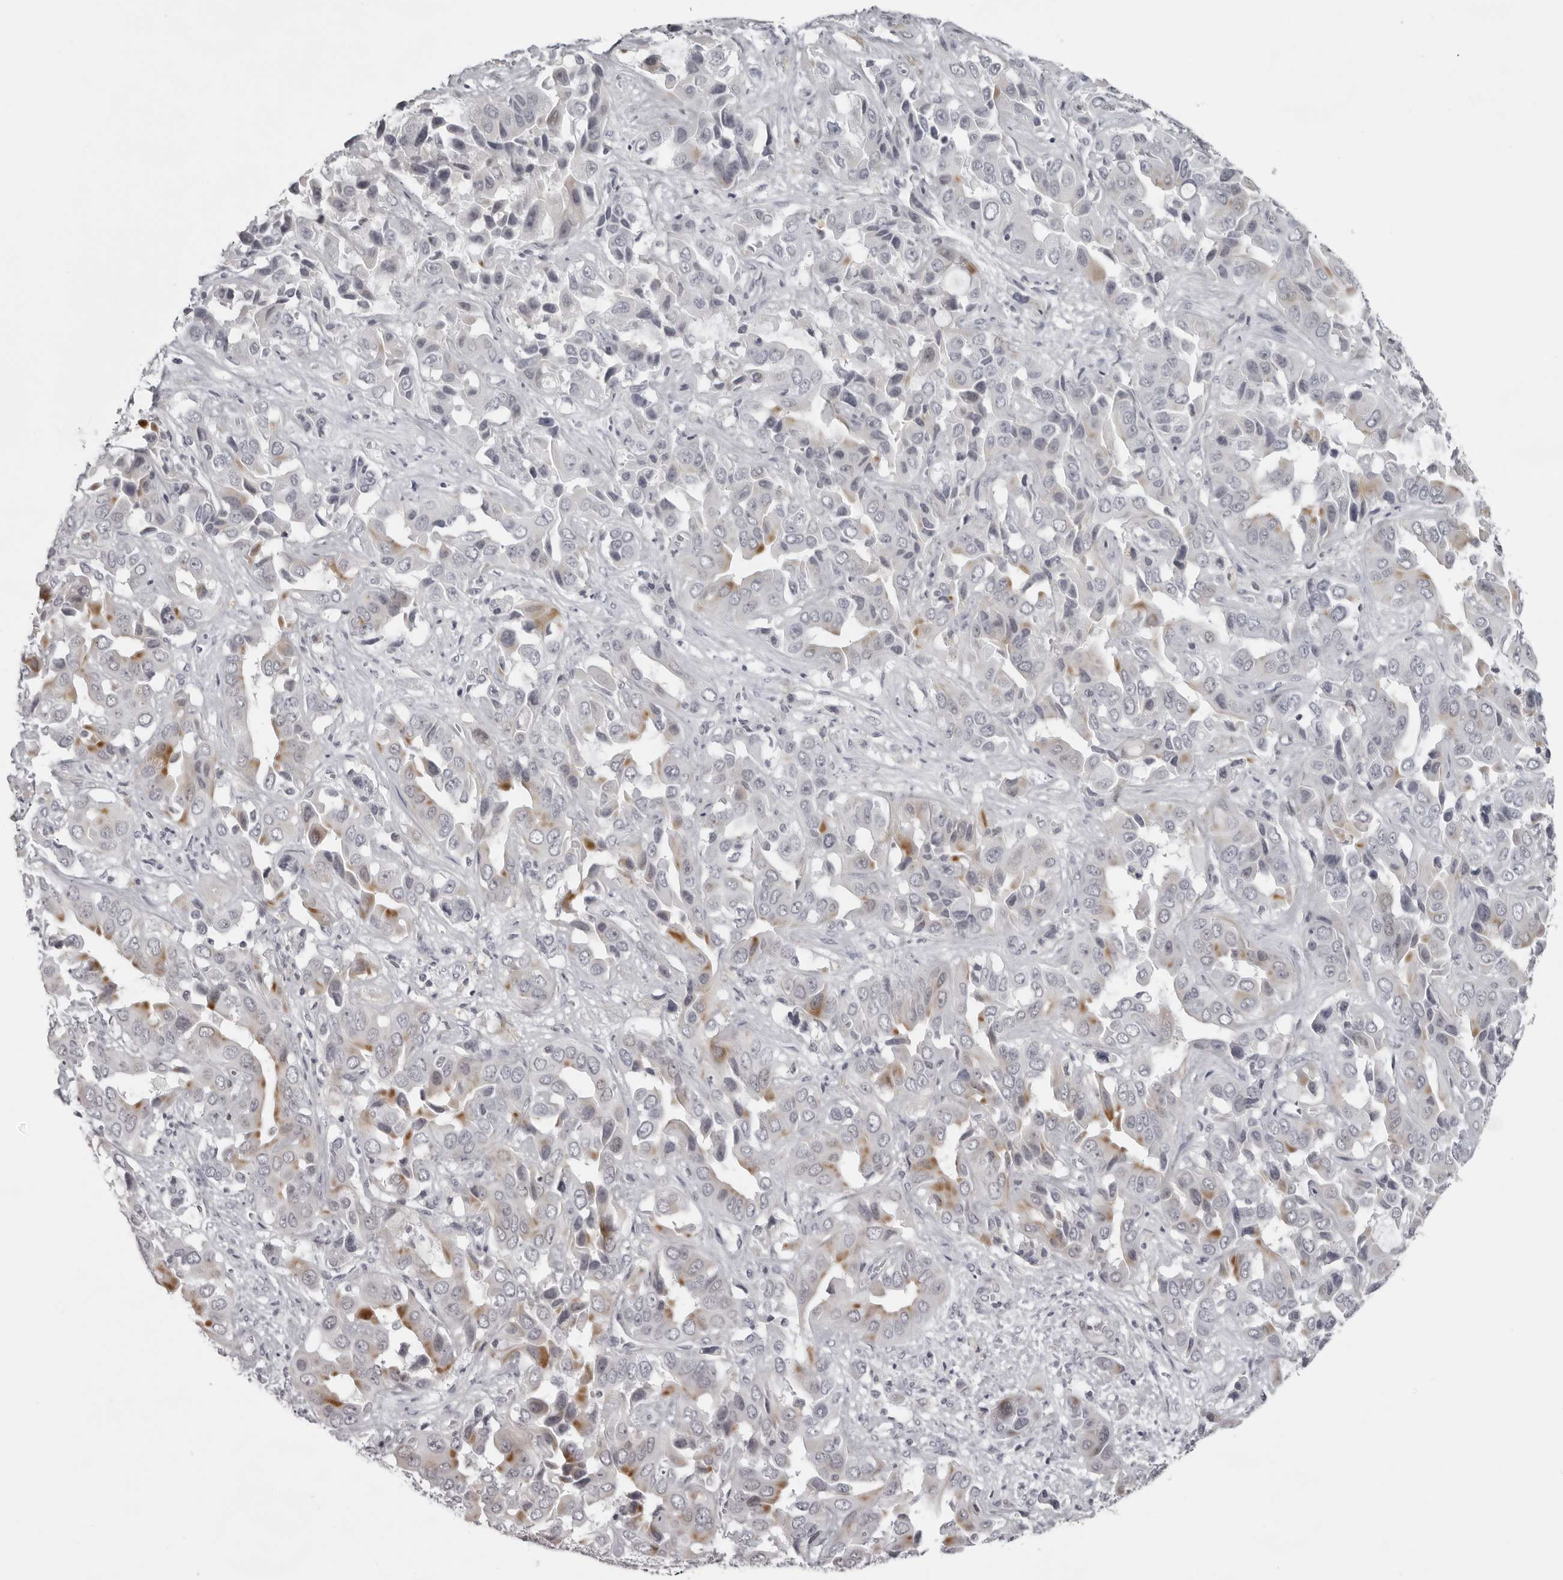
{"staining": {"intensity": "moderate", "quantity": "<25%", "location": "cytoplasmic/membranous"}, "tissue": "liver cancer", "cell_type": "Tumor cells", "image_type": "cancer", "snomed": [{"axis": "morphology", "description": "Cholangiocarcinoma"}, {"axis": "topography", "description": "Liver"}], "caption": "Brown immunohistochemical staining in human cholangiocarcinoma (liver) shows moderate cytoplasmic/membranous staining in approximately <25% of tumor cells. The staining was performed using DAB, with brown indicating positive protein expression. Nuclei are stained blue with hematoxylin.", "gene": "NUDT18", "patient": {"sex": "female", "age": 52}}